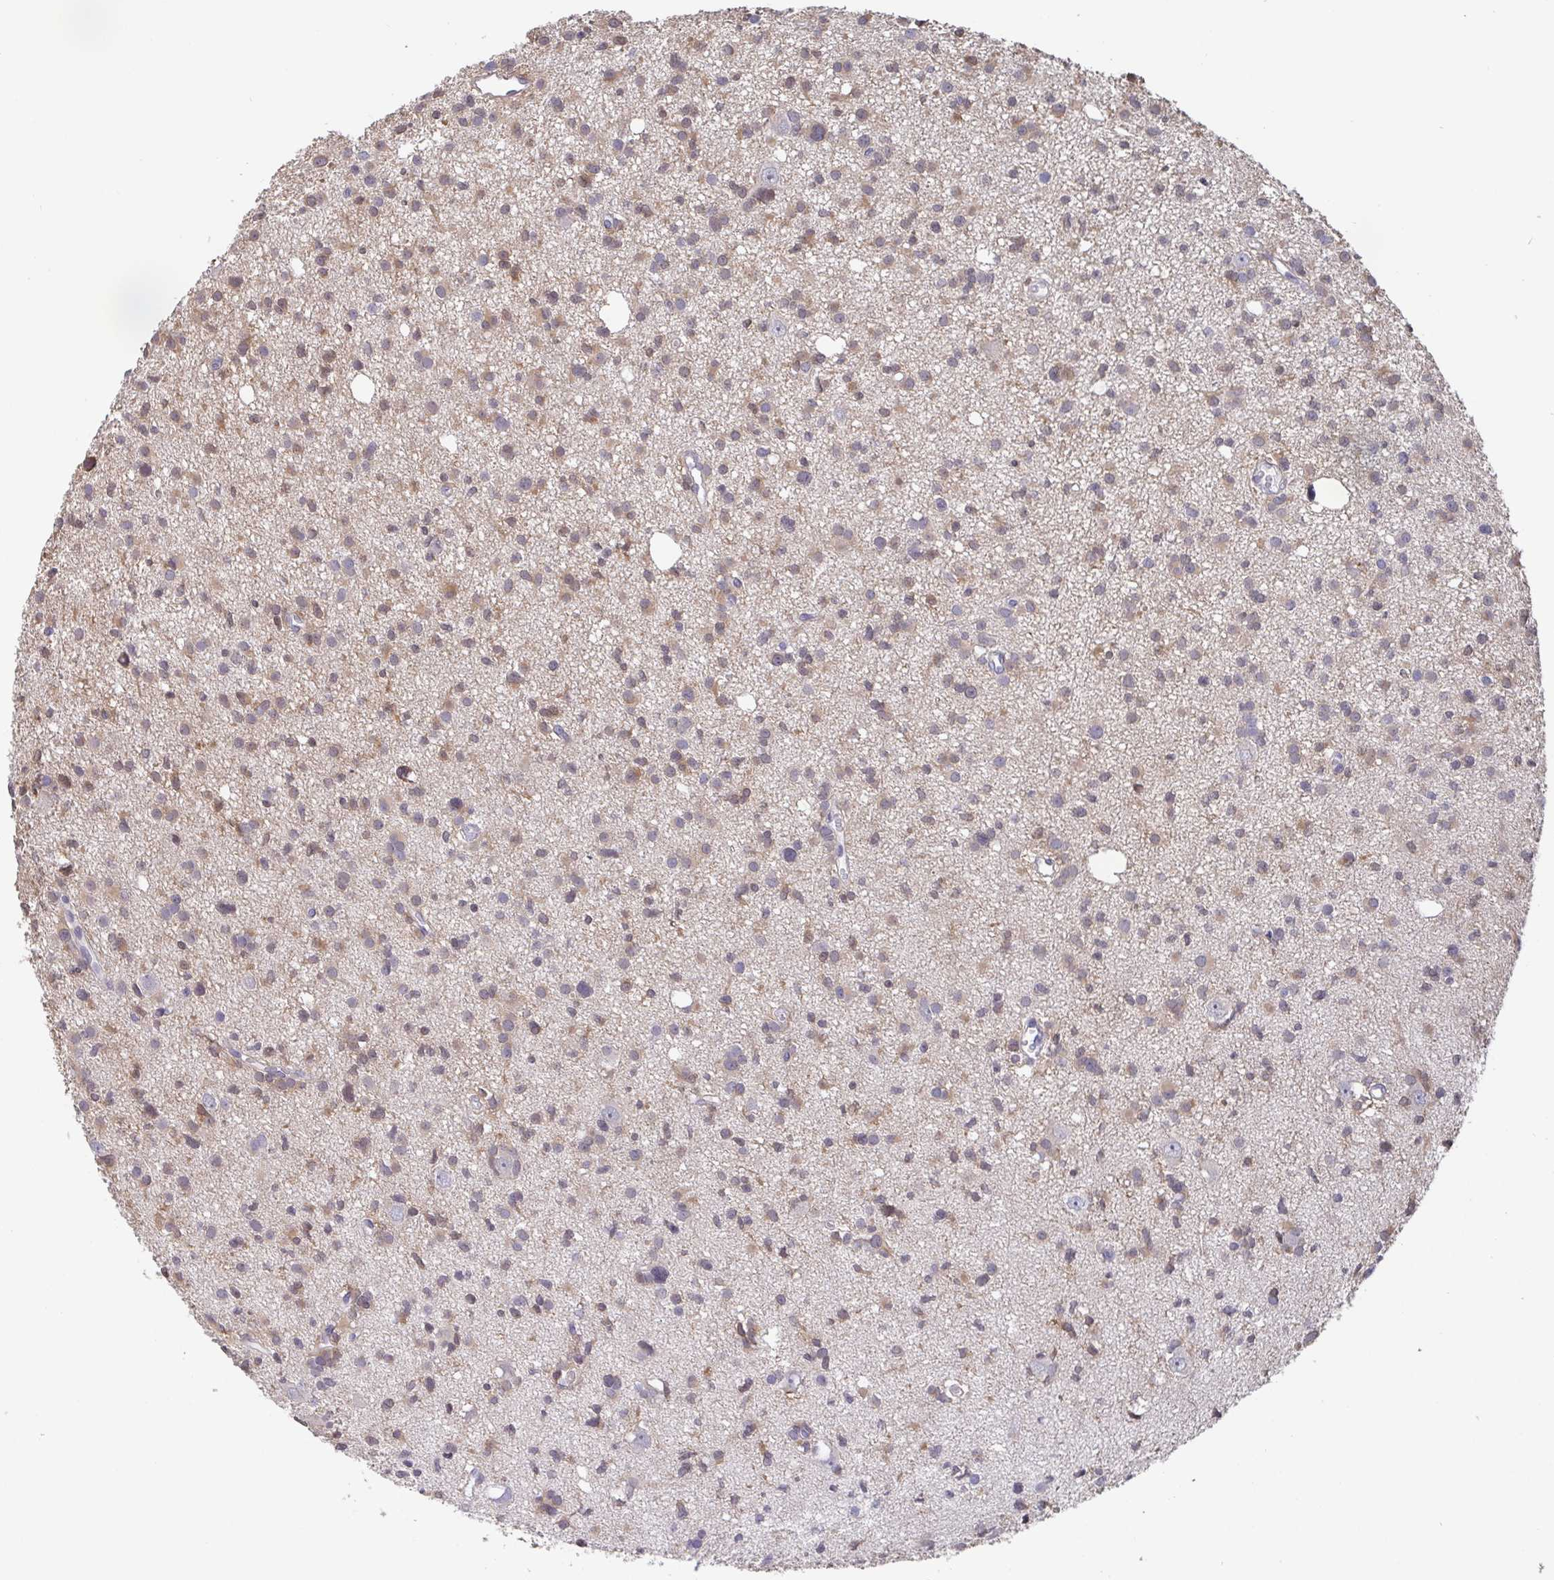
{"staining": {"intensity": "moderate", "quantity": "25%-75%", "location": "cytoplasmic/membranous"}, "tissue": "glioma", "cell_type": "Tumor cells", "image_type": "cancer", "snomed": [{"axis": "morphology", "description": "Glioma, malignant, High grade"}, {"axis": "topography", "description": "Brain"}], "caption": "Malignant glioma (high-grade) stained with a brown dye exhibits moderate cytoplasmic/membranous positive expression in approximately 25%-75% of tumor cells.", "gene": "IDH1", "patient": {"sex": "male", "age": 23}}